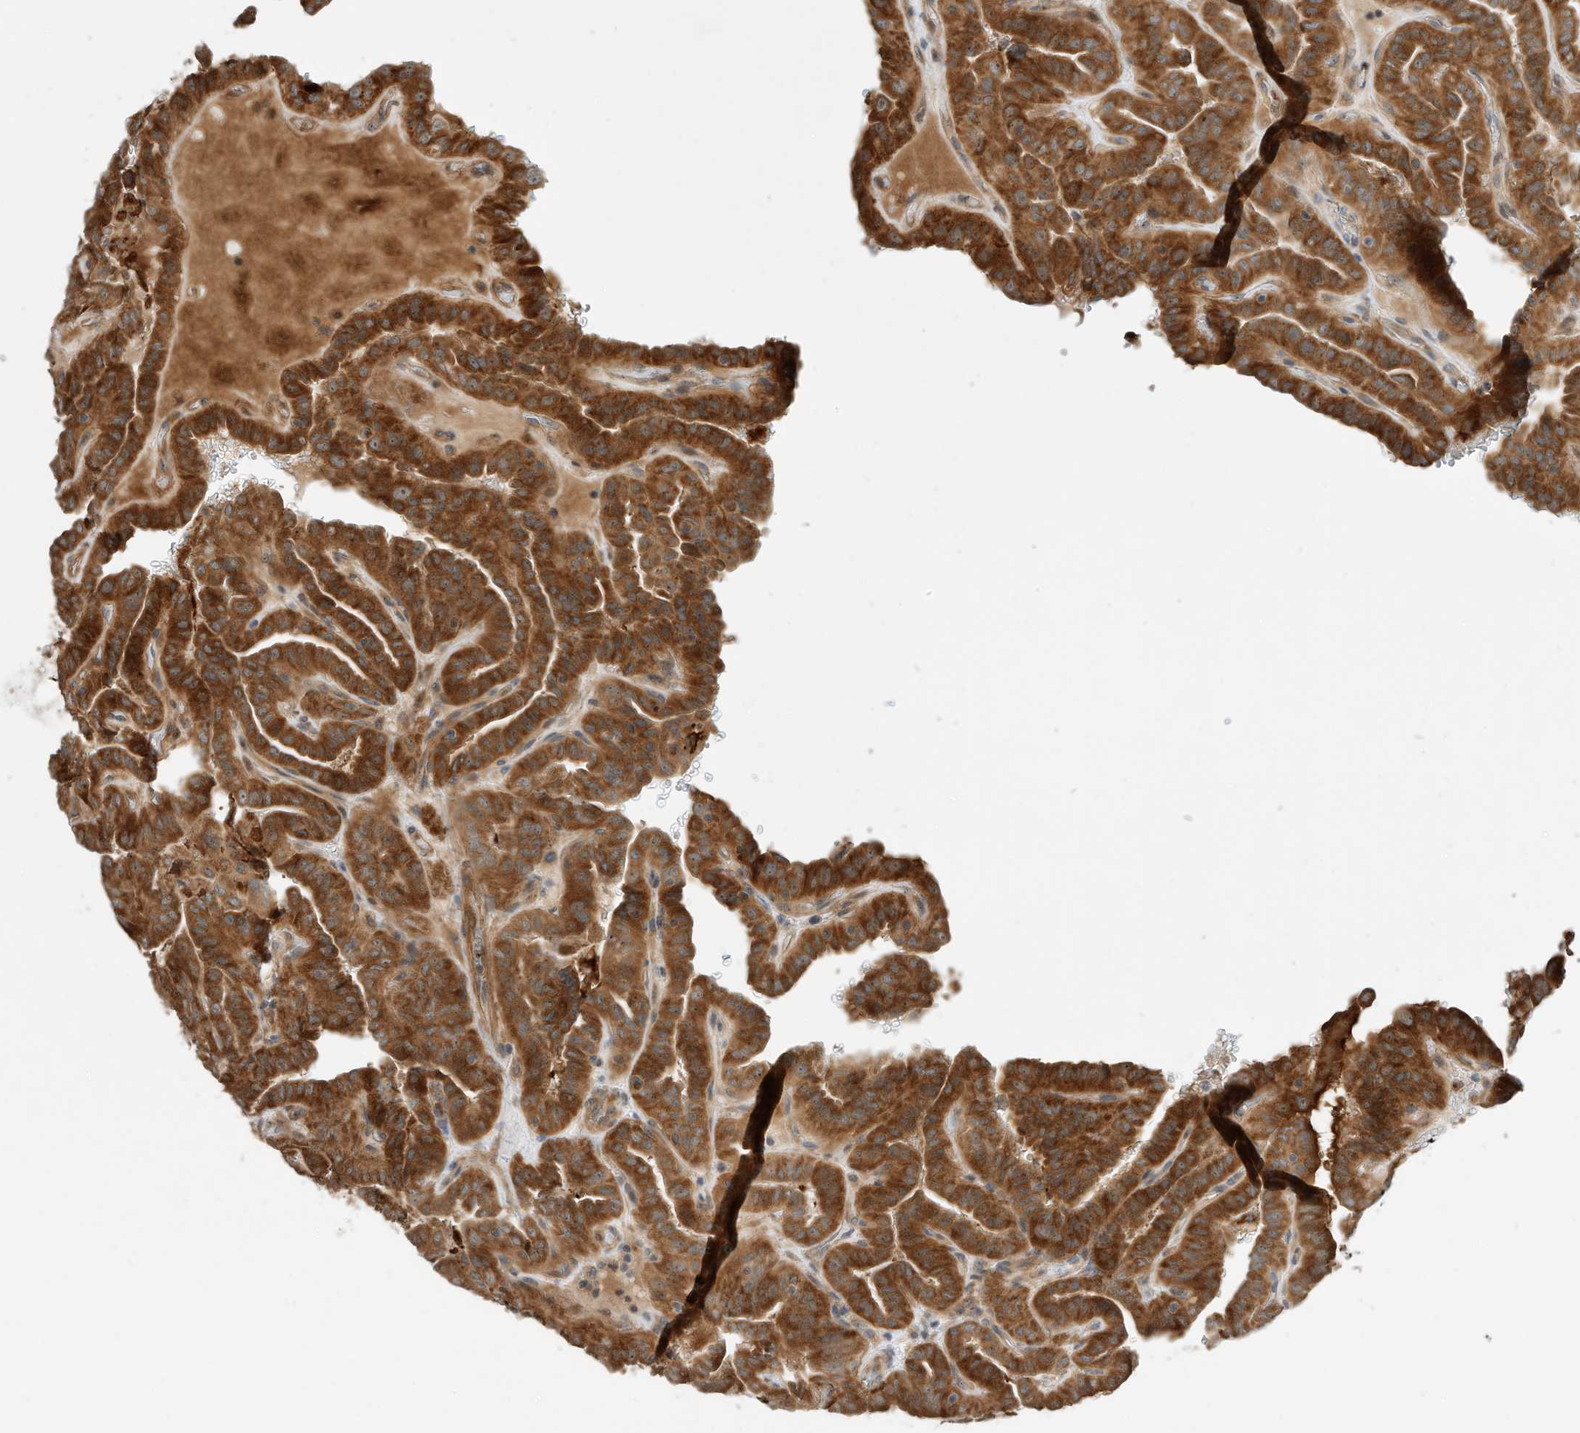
{"staining": {"intensity": "strong", "quantity": ">75%", "location": "cytoplasmic/membranous"}, "tissue": "thyroid cancer", "cell_type": "Tumor cells", "image_type": "cancer", "snomed": [{"axis": "morphology", "description": "Papillary adenocarcinoma, NOS"}, {"axis": "topography", "description": "Thyroid gland"}], "caption": "Immunohistochemical staining of human thyroid papillary adenocarcinoma demonstrates high levels of strong cytoplasmic/membranous expression in approximately >75% of tumor cells. (DAB (3,3'-diaminobenzidine) IHC with brightfield microscopy, high magnification).", "gene": "CPAMD8", "patient": {"sex": "male", "age": 77}}